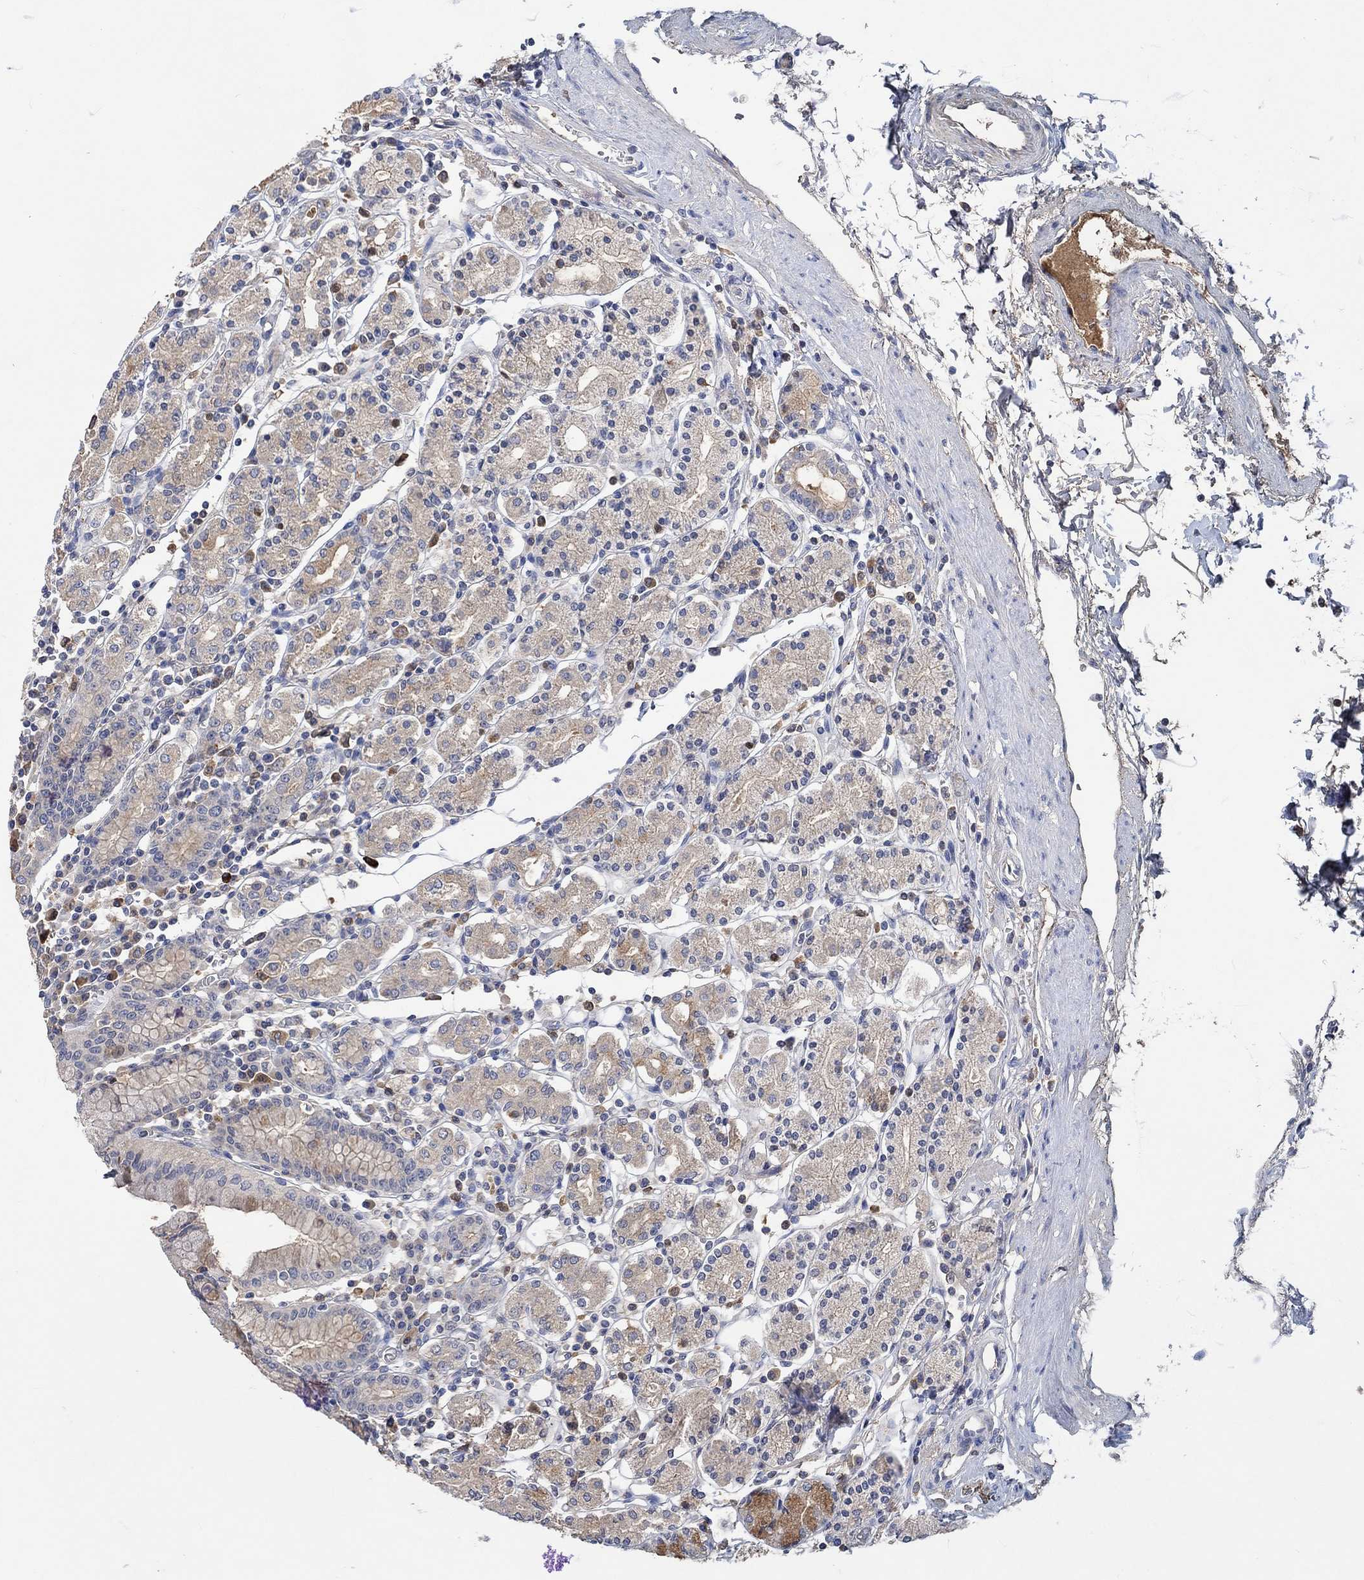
{"staining": {"intensity": "weak", "quantity": "<25%", "location": "cytoplasmic/membranous"}, "tissue": "stomach", "cell_type": "Glandular cells", "image_type": "normal", "snomed": [{"axis": "morphology", "description": "Normal tissue, NOS"}, {"axis": "topography", "description": "Stomach, upper"}, {"axis": "topography", "description": "Stomach"}], "caption": "IHC of normal human stomach exhibits no expression in glandular cells.", "gene": "MSTN", "patient": {"sex": "male", "age": 62}}